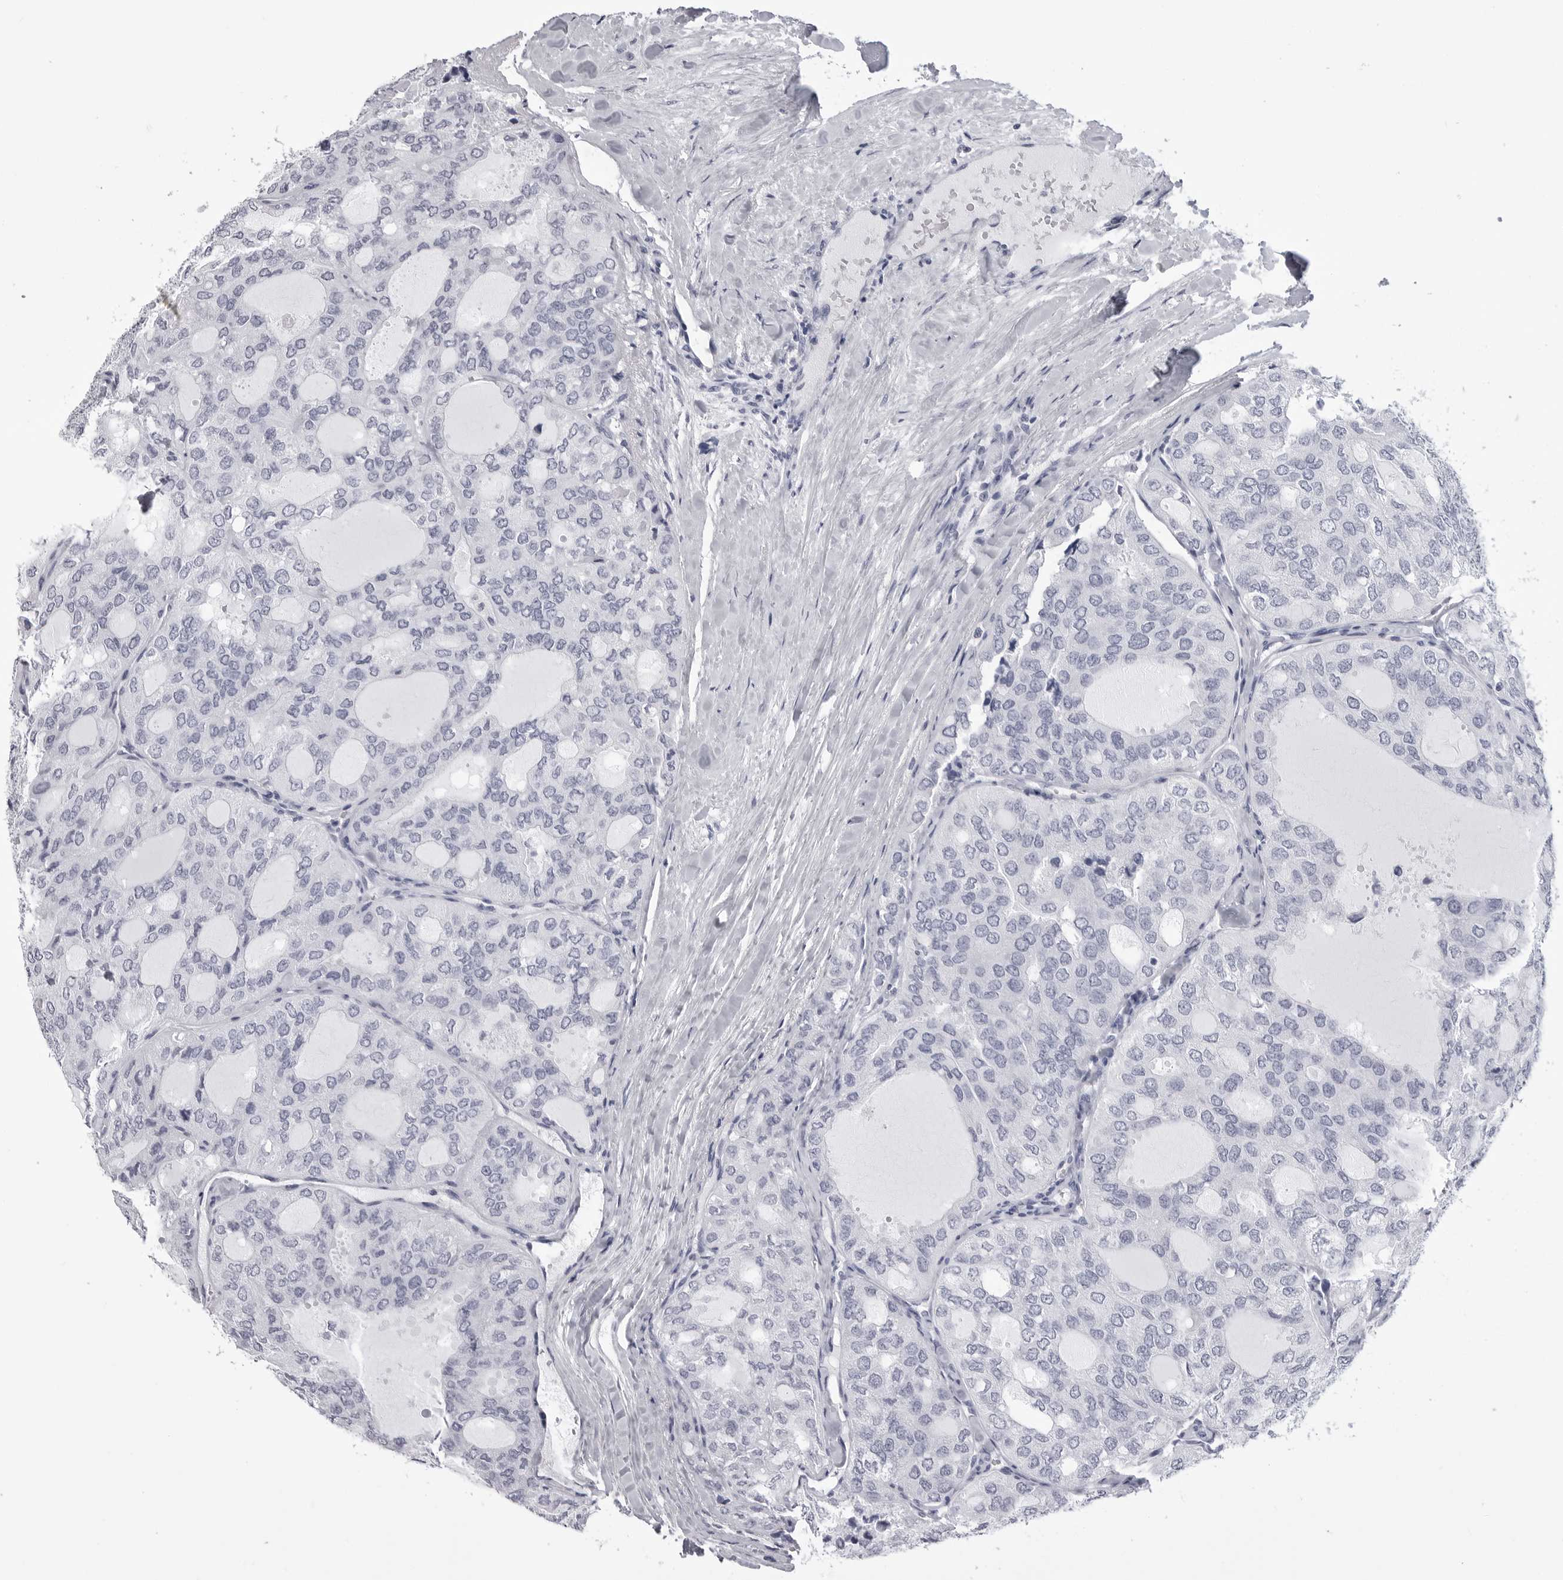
{"staining": {"intensity": "negative", "quantity": "none", "location": "none"}, "tissue": "thyroid cancer", "cell_type": "Tumor cells", "image_type": "cancer", "snomed": [{"axis": "morphology", "description": "Follicular adenoma carcinoma, NOS"}, {"axis": "topography", "description": "Thyroid gland"}], "caption": "The histopathology image demonstrates no staining of tumor cells in thyroid follicular adenoma carcinoma.", "gene": "LGALS4", "patient": {"sex": "male", "age": 75}}